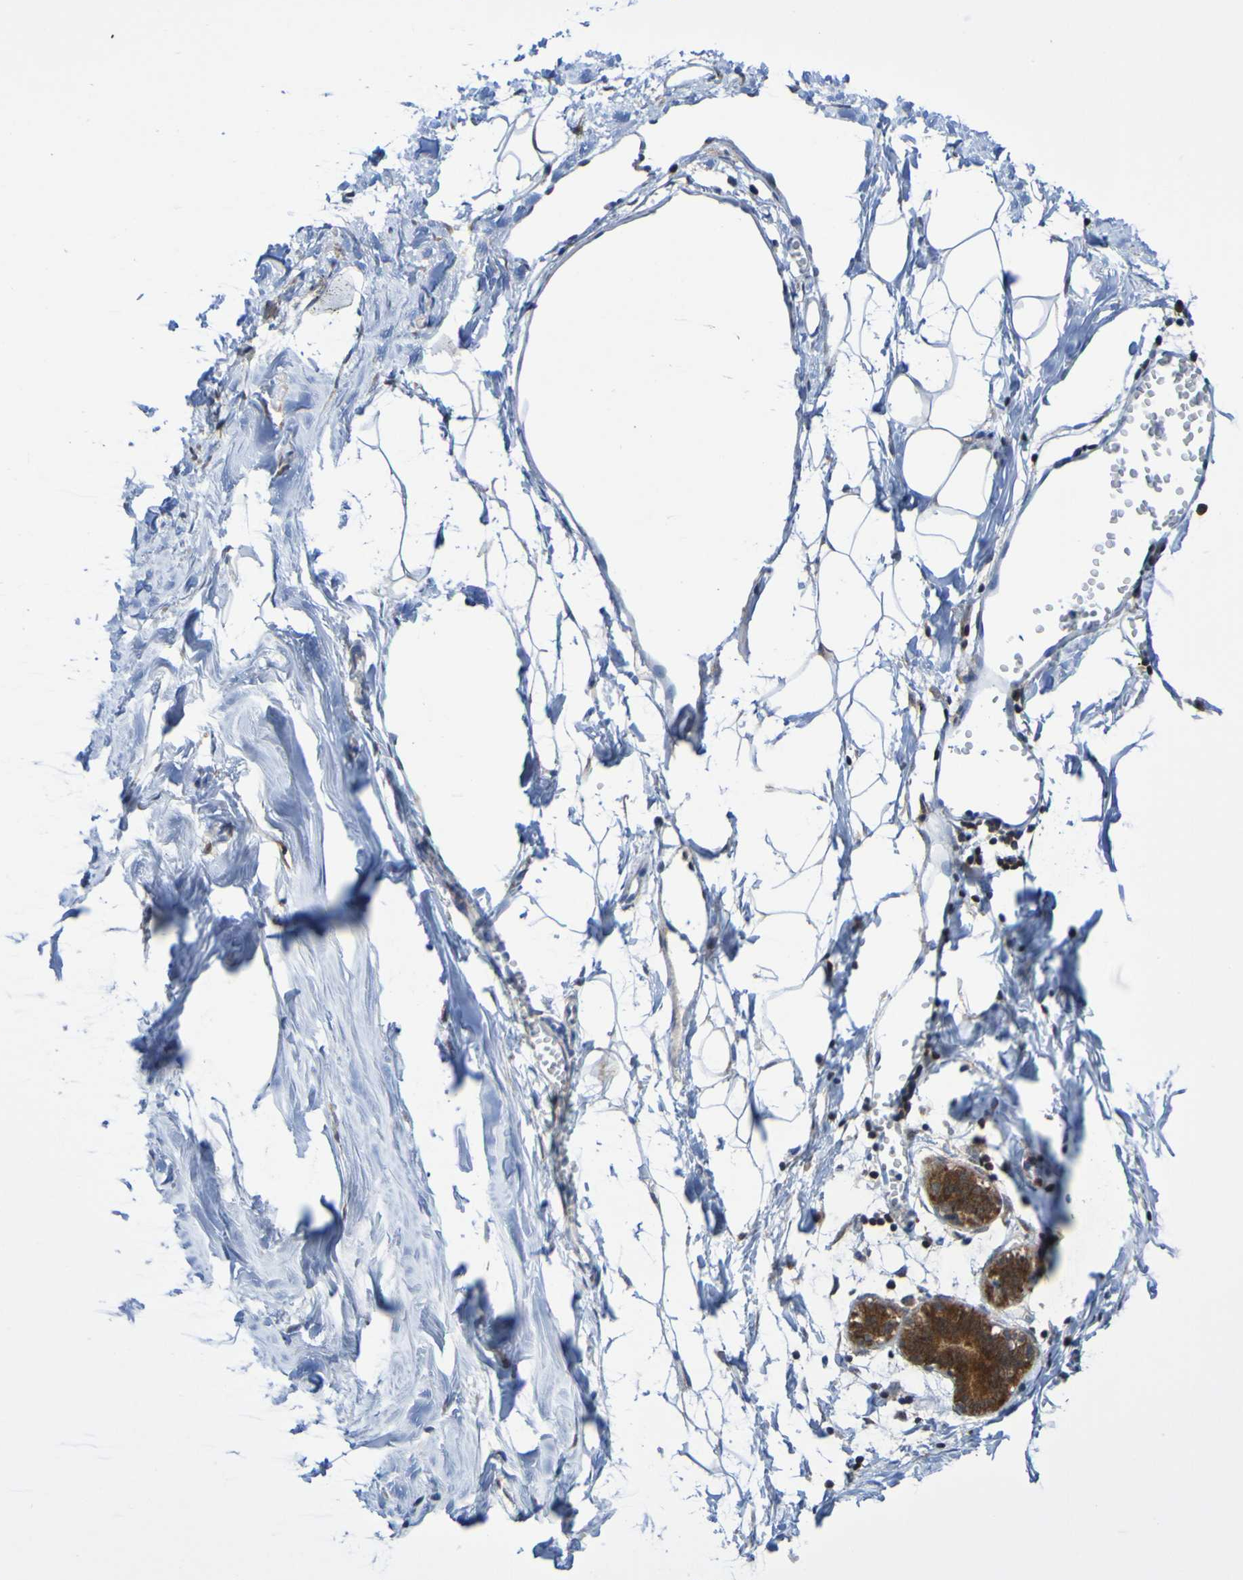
{"staining": {"intensity": "negative", "quantity": "none", "location": "none"}, "tissue": "breast", "cell_type": "Adipocytes", "image_type": "normal", "snomed": [{"axis": "morphology", "description": "Normal tissue, NOS"}, {"axis": "topography", "description": "Breast"}], "caption": "Breast was stained to show a protein in brown. There is no significant positivity in adipocytes. (Immunohistochemistry, brightfield microscopy, high magnification).", "gene": "ATIC", "patient": {"sex": "female", "age": 27}}